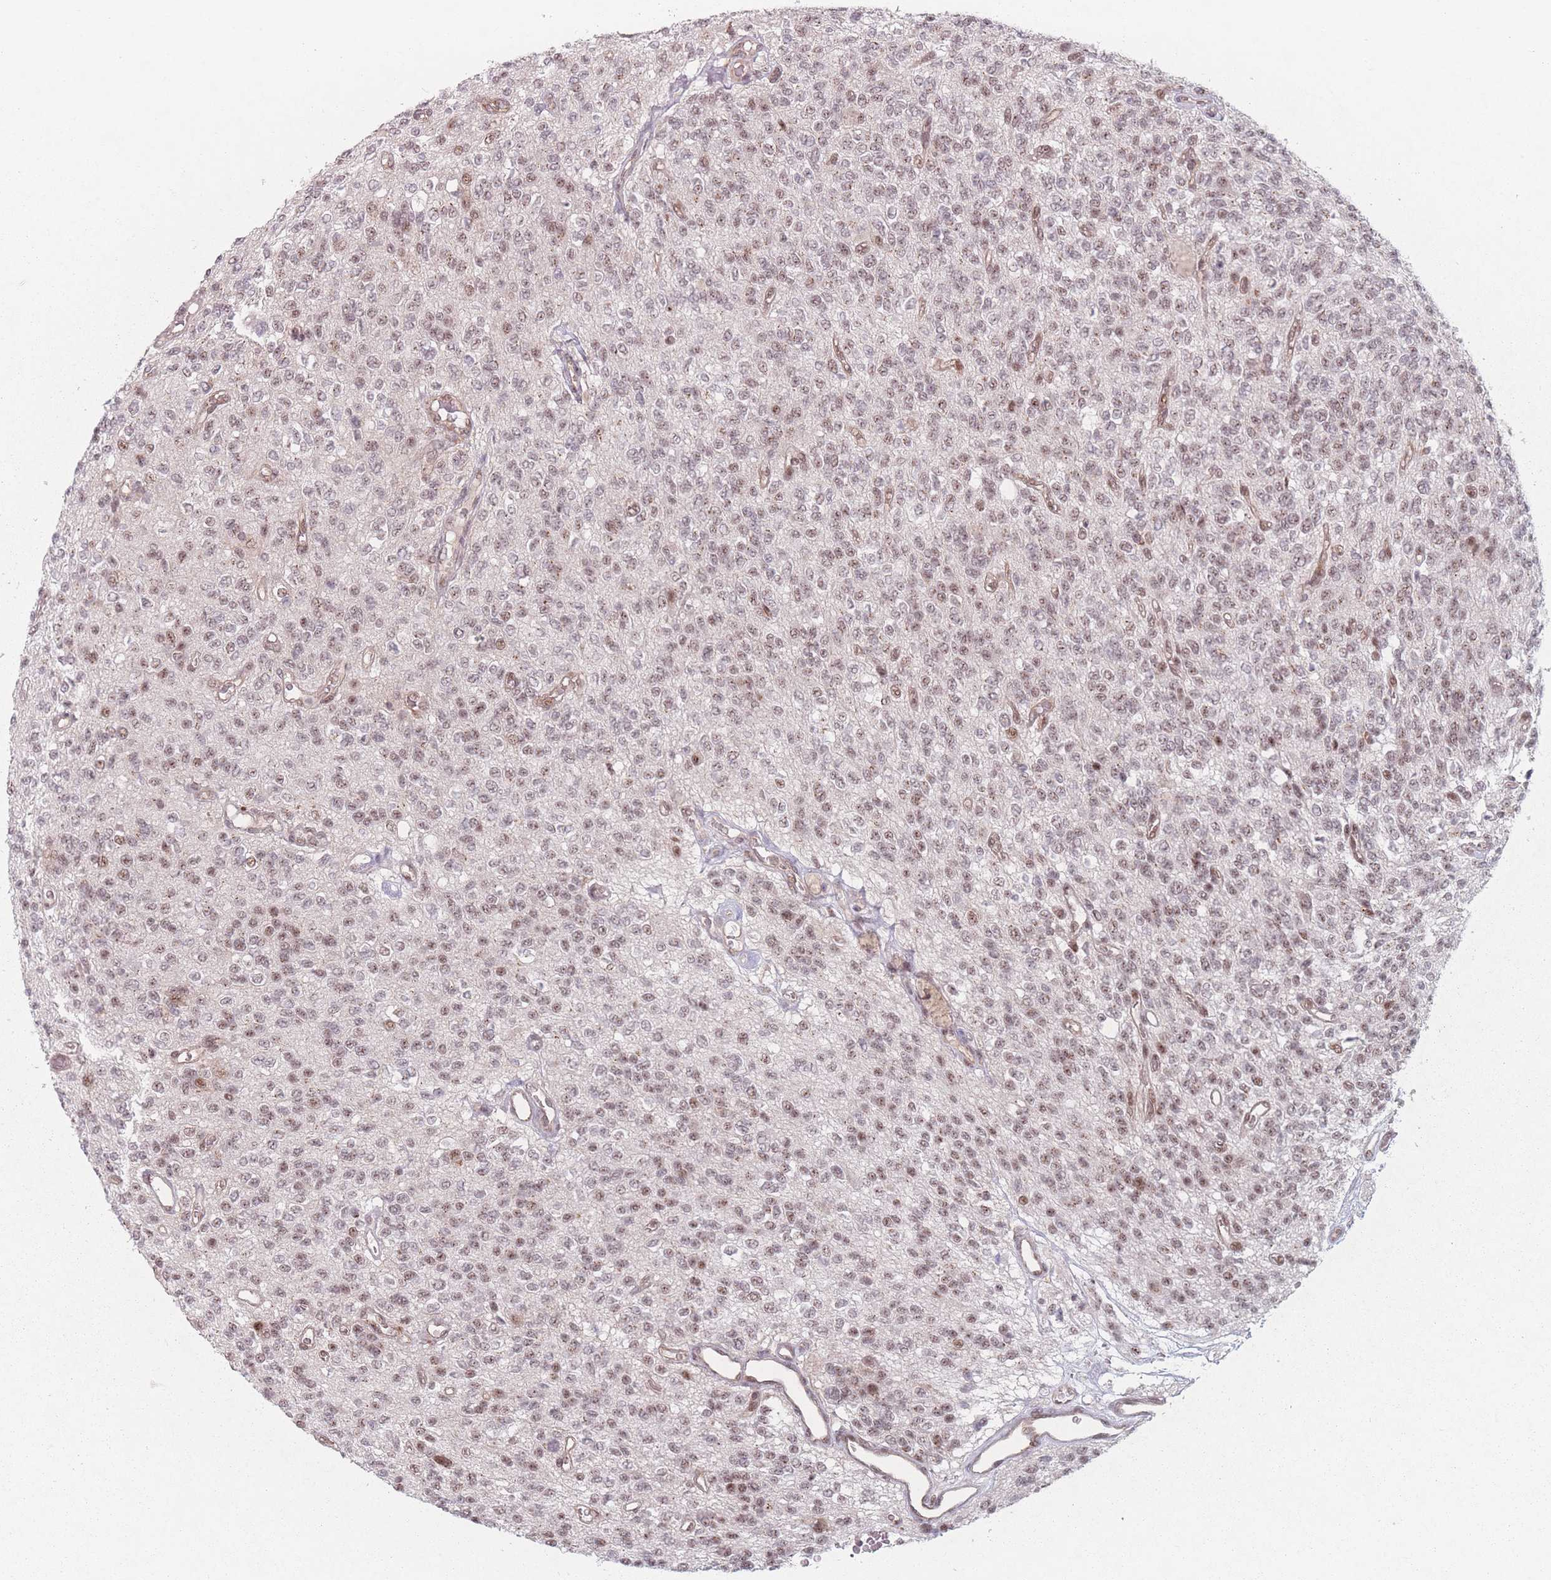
{"staining": {"intensity": "moderate", "quantity": "25%-75%", "location": "nuclear"}, "tissue": "glioma", "cell_type": "Tumor cells", "image_type": "cancer", "snomed": [{"axis": "morphology", "description": "Glioma, malignant, High grade"}, {"axis": "topography", "description": "Brain"}], "caption": "Glioma stained with IHC exhibits moderate nuclear positivity in approximately 25%-75% of tumor cells. (DAB IHC, brown staining for protein, blue staining for nuclei).", "gene": "ZC3H14", "patient": {"sex": "male", "age": 34}}